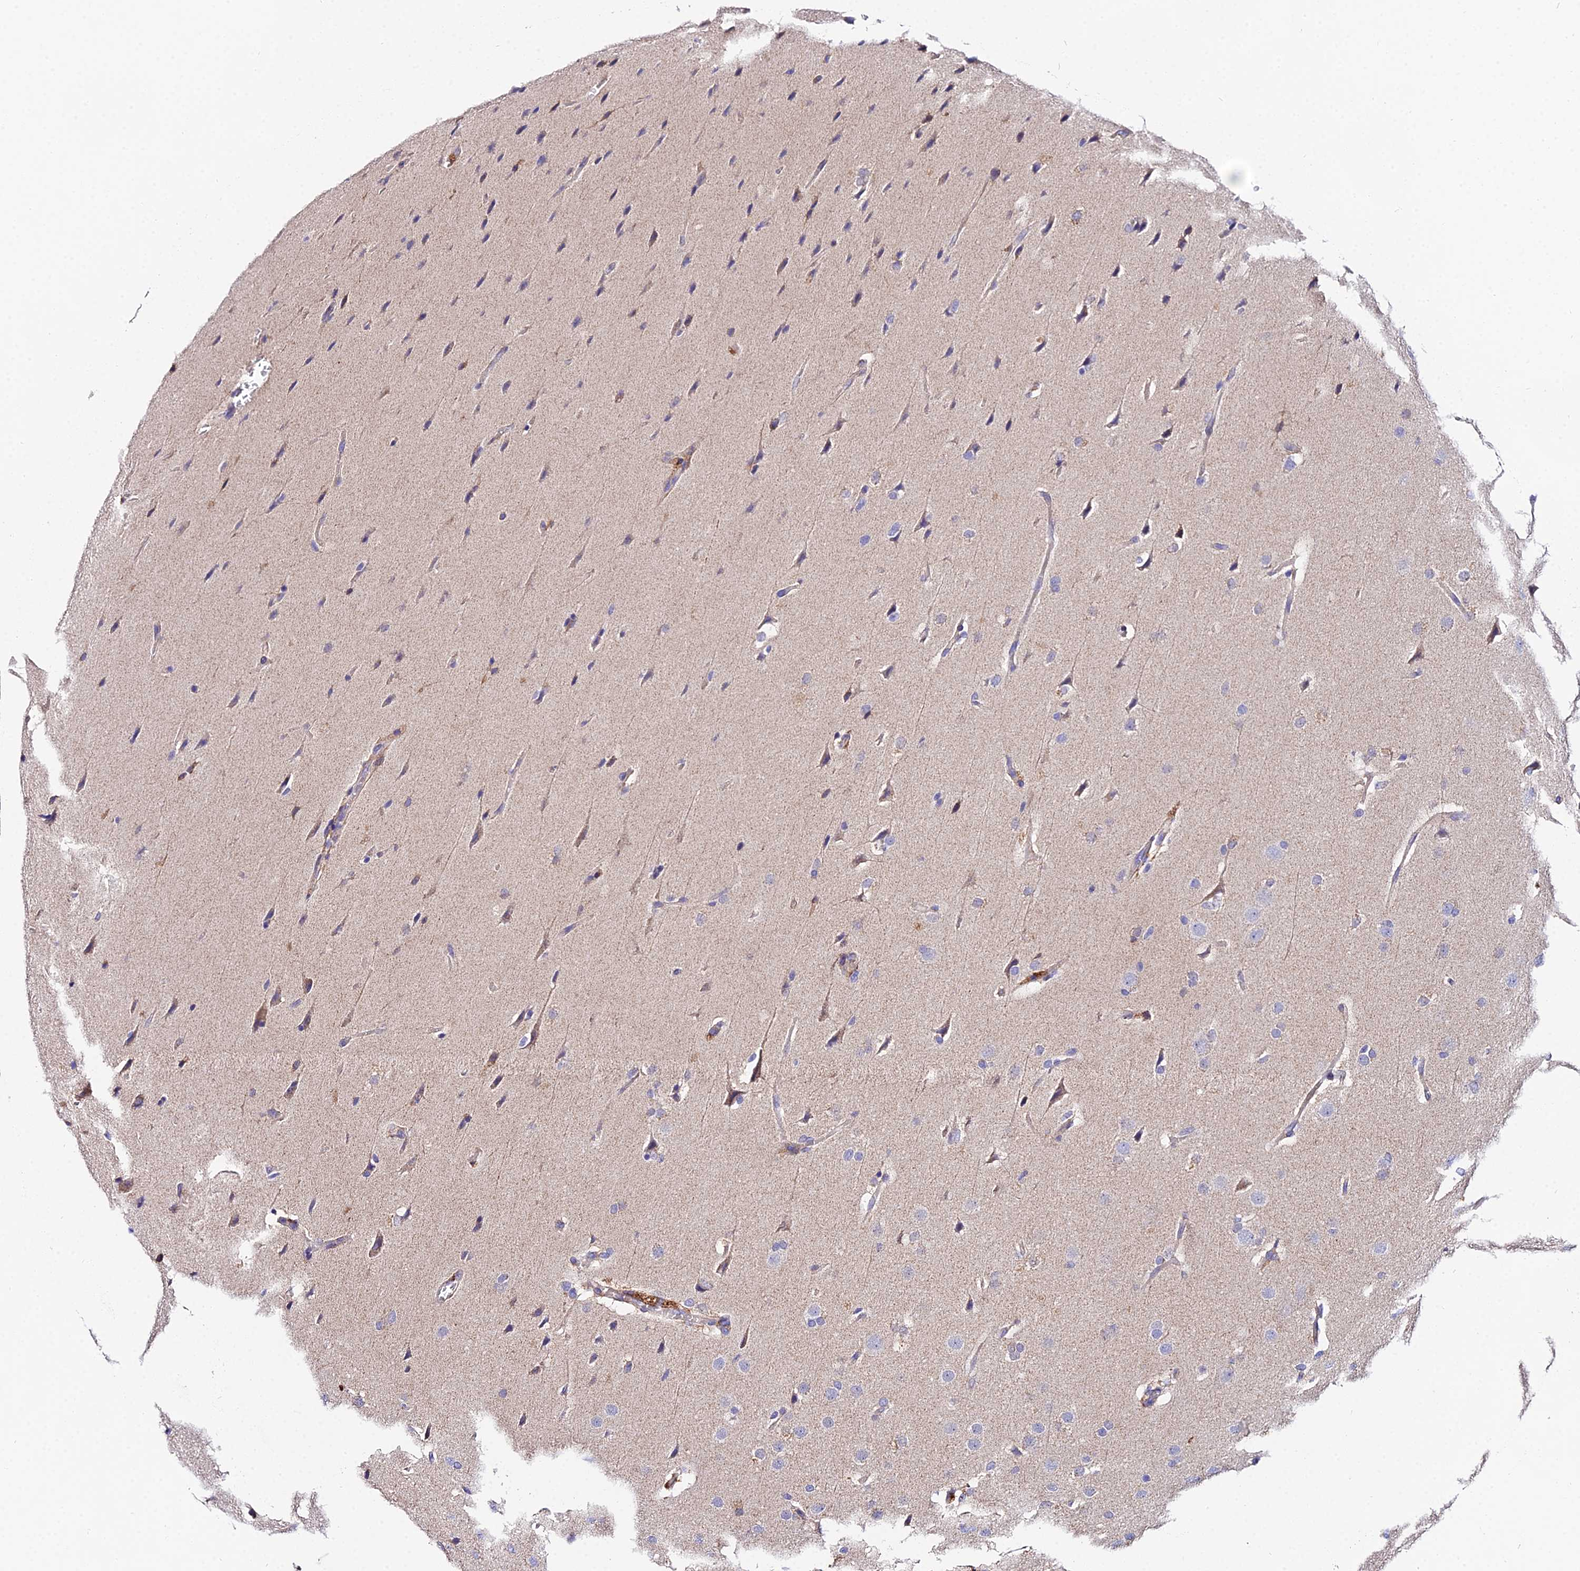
{"staining": {"intensity": "negative", "quantity": "none", "location": "none"}, "tissue": "glioma", "cell_type": "Tumor cells", "image_type": "cancer", "snomed": [{"axis": "morphology", "description": "Glioma, malignant, Low grade"}, {"axis": "topography", "description": "Brain"}], "caption": "The IHC photomicrograph has no significant positivity in tumor cells of low-grade glioma (malignant) tissue.", "gene": "PPP2R2C", "patient": {"sex": "female", "age": 37}}